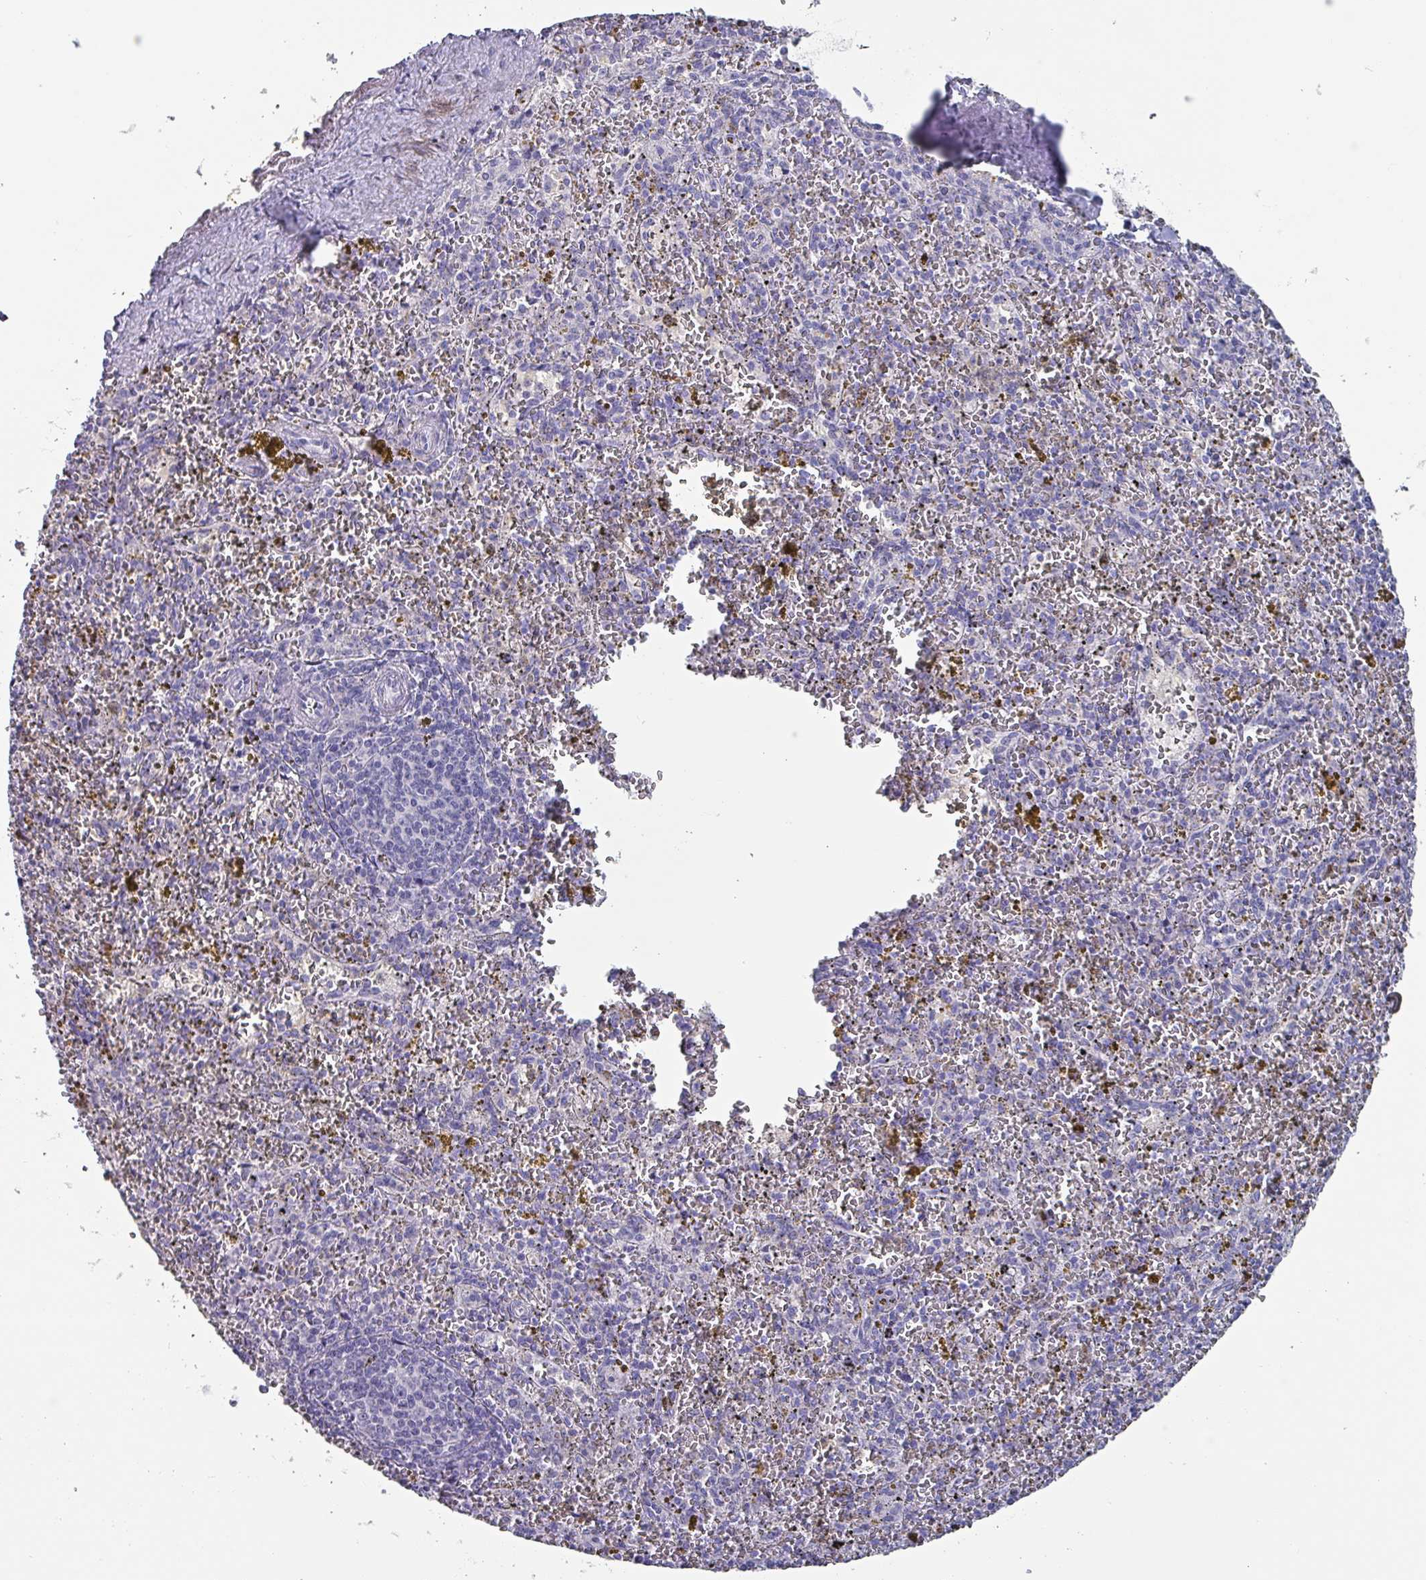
{"staining": {"intensity": "negative", "quantity": "none", "location": "none"}, "tissue": "spleen", "cell_type": "Cells in red pulp", "image_type": "normal", "snomed": [{"axis": "morphology", "description": "Normal tissue, NOS"}, {"axis": "topography", "description": "Spleen"}], "caption": "Immunohistochemistry image of normal spleen: human spleen stained with DAB reveals no significant protein positivity in cells in red pulp.", "gene": "INS", "patient": {"sex": "male", "age": 57}}